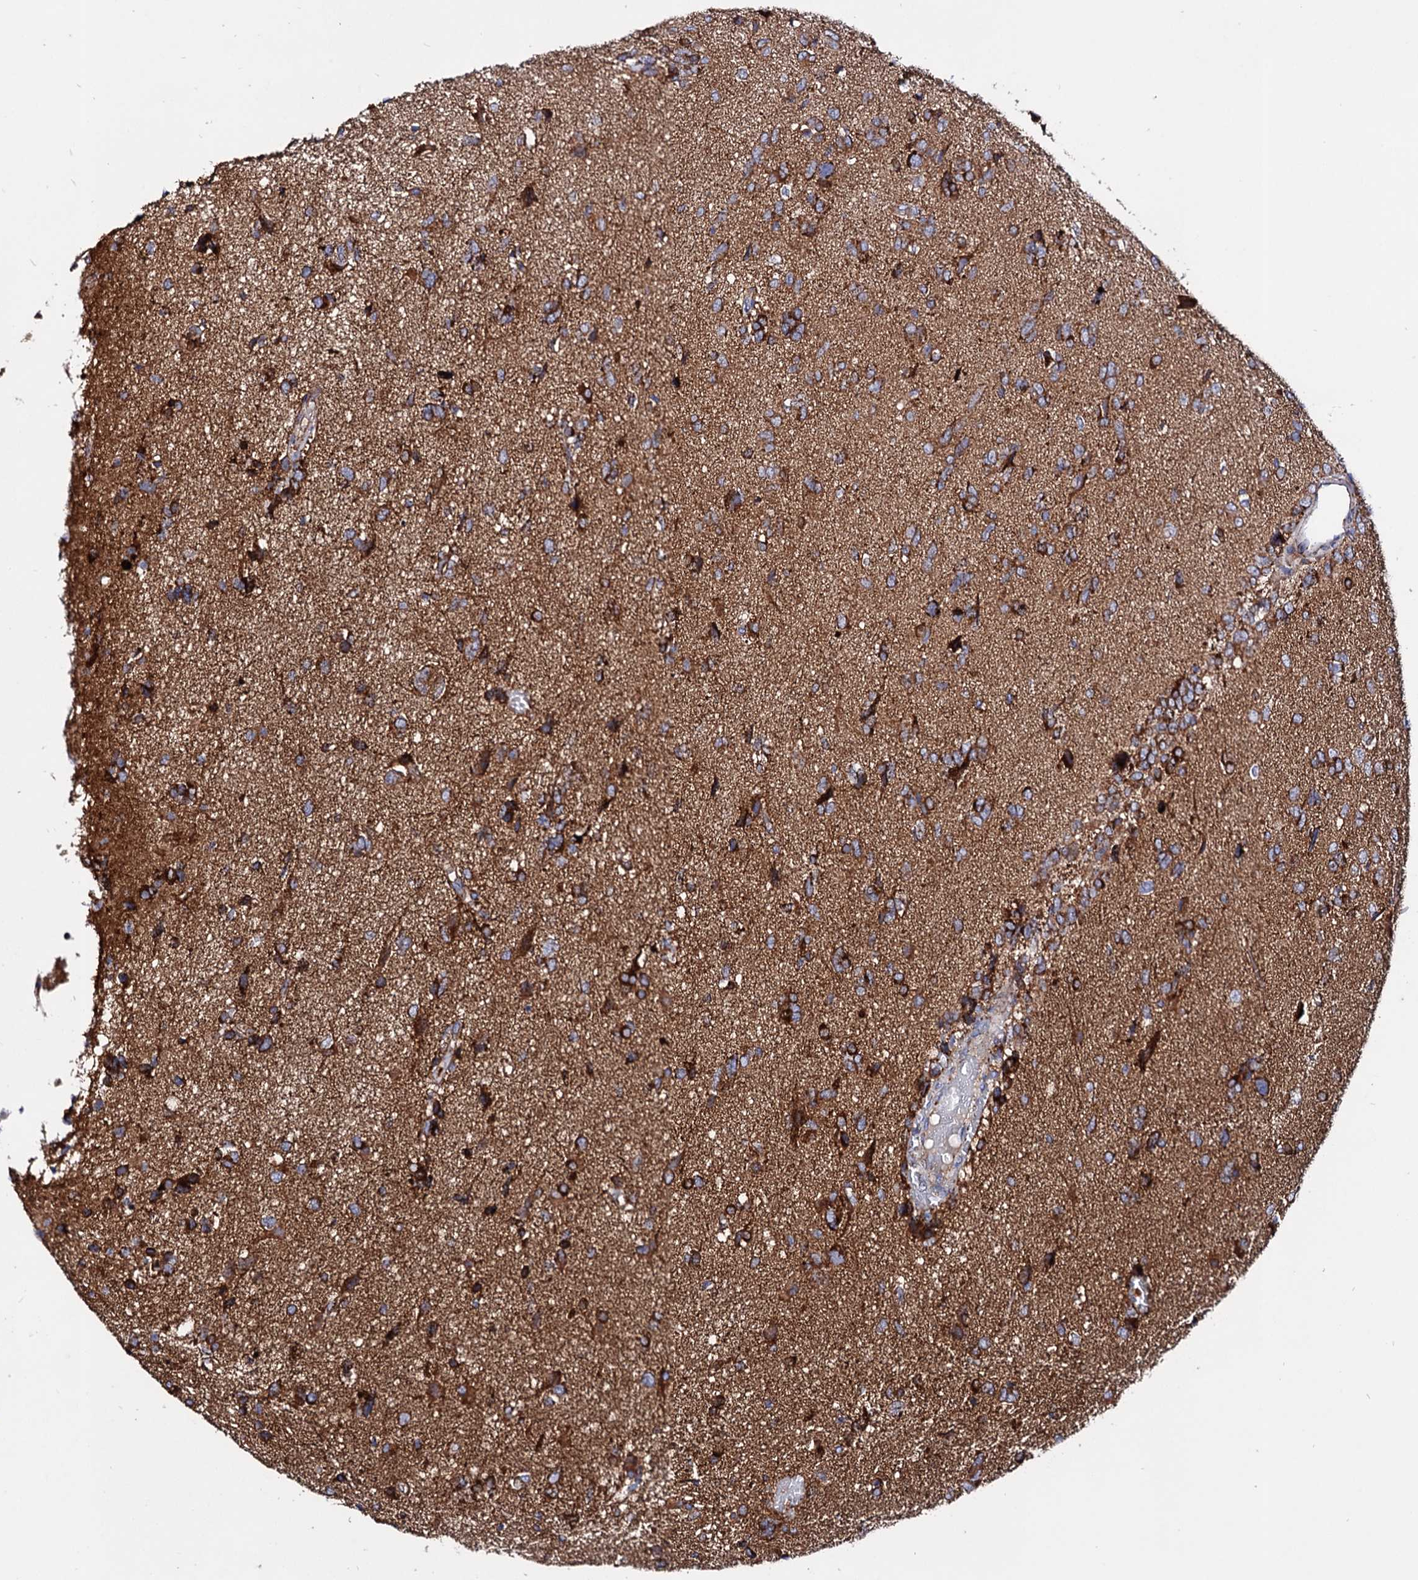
{"staining": {"intensity": "moderate", "quantity": ">75%", "location": "cytoplasmic/membranous"}, "tissue": "glioma", "cell_type": "Tumor cells", "image_type": "cancer", "snomed": [{"axis": "morphology", "description": "Glioma, malignant, High grade"}, {"axis": "topography", "description": "Brain"}], "caption": "High-grade glioma (malignant) stained with DAB (3,3'-diaminobenzidine) immunohistochemistry (IHC) displays medium levels of moderate cytoplasmic/membranous positivity in about >75% of tumor cells. The staining was performed using DAB (3,3'-diaminobenzidine) to visualize the protein expression in brown, while the nuclei were stained in blue with hematoxylin (Magnification: 20x).", "gene": "ACAD9", "patient": {"sex": "female", "age": 59}}